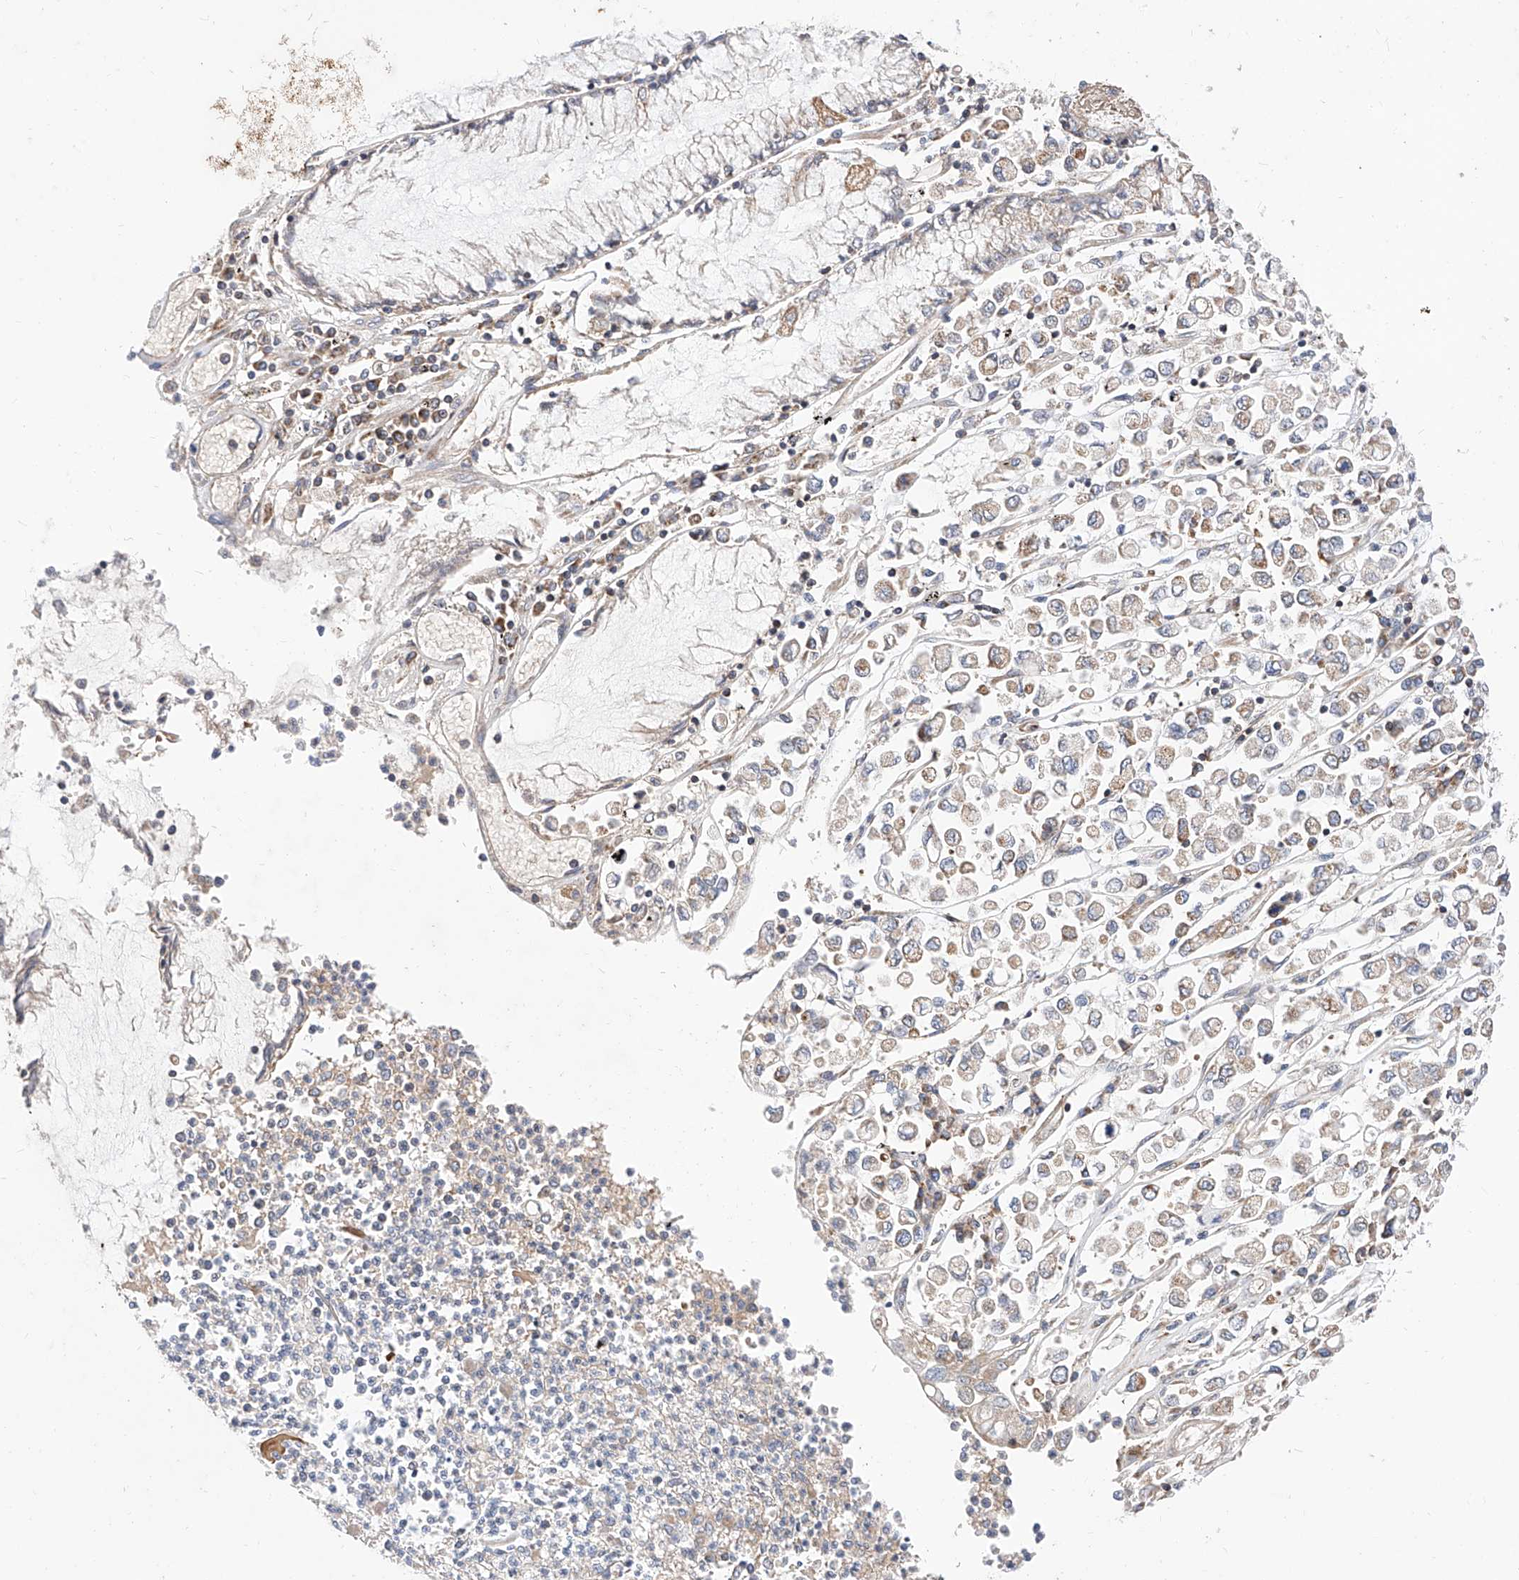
{"staining": {"intensity": "weak", "quantity": ">75%", "location": "cytoplasmic/membranous"}, "tissue": "stomach cancer", "cell_type": "Tumor cells", "image_type": "cancer", "snomed": [{"axis": "morphology", "description": "Adenocarcinoma, NOS"}, {"axis": "topography", "description": "Stomach"}], "caption": "An immunohistochemistry (IHC) image of neoplastic tissue is shown. Protein staining in brown shows weak cytoplasmic/membranous positivity in adenocarcinoma (stomach) within tumor cells. (DAB (3,3'-diaminobenzidine) IHC, brown staining for protein, blue staining for nuclei).", "gene": "NR1D1", "patient": {"sex": "female", "age": 76}}